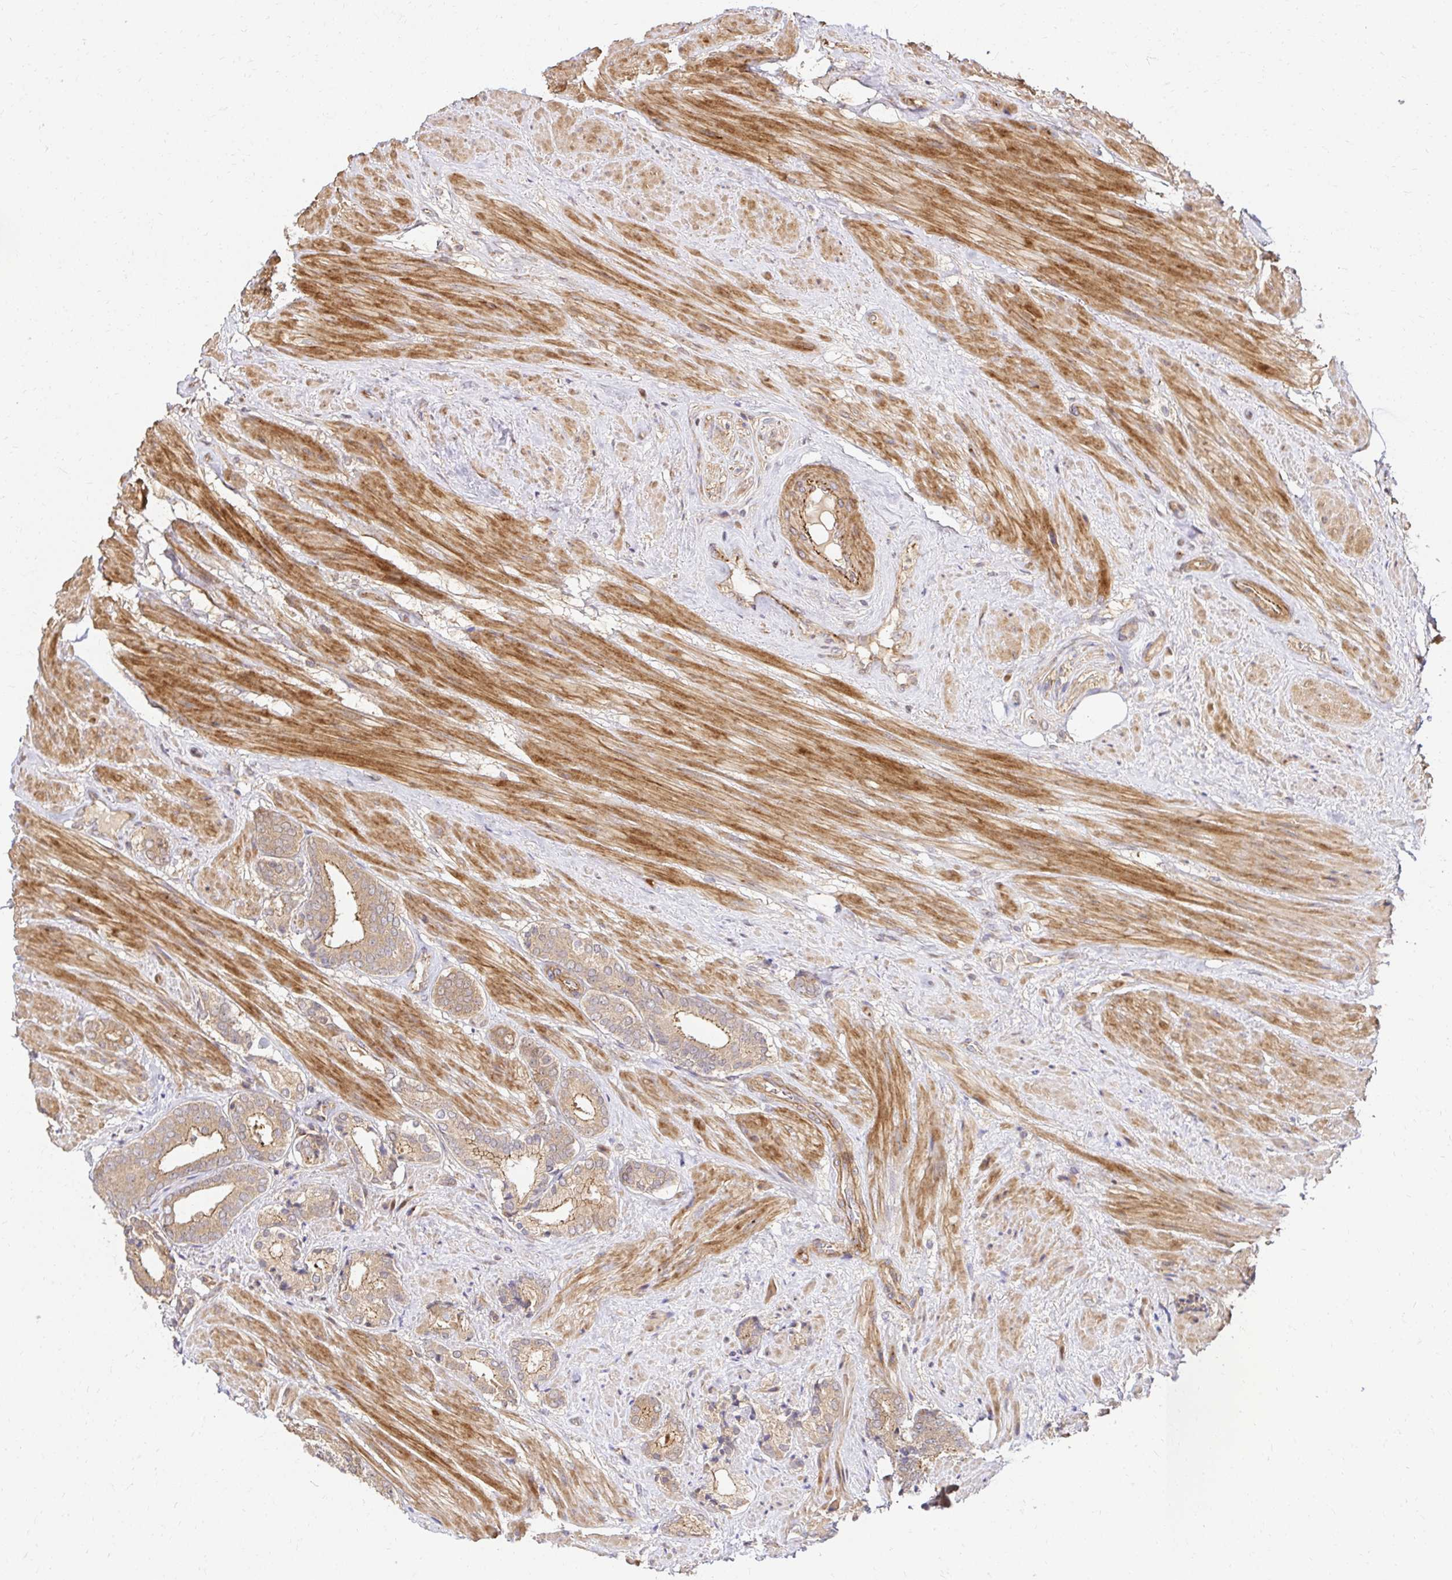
{"staining": {"intensity": "weak", "quantity": "25%-75%", "location": "cytoplasmic/membranous"}, "tissue": "prostate cancer", "cell_type": "Tumor cells", "image_type": "cancer", "snomed": [{"axis": "morphology", "description": "Adenocarcinoma, High grade"}, {"axis": "topography", "description": "Prostate"}], "caption": "The immunohistochemical stain shows weak cytoplasmic/membranous positivity in tumor cells of prostate cancer tissue.", "gene": "PSMA4", "patient": {"sex": "male", "age": 56}}